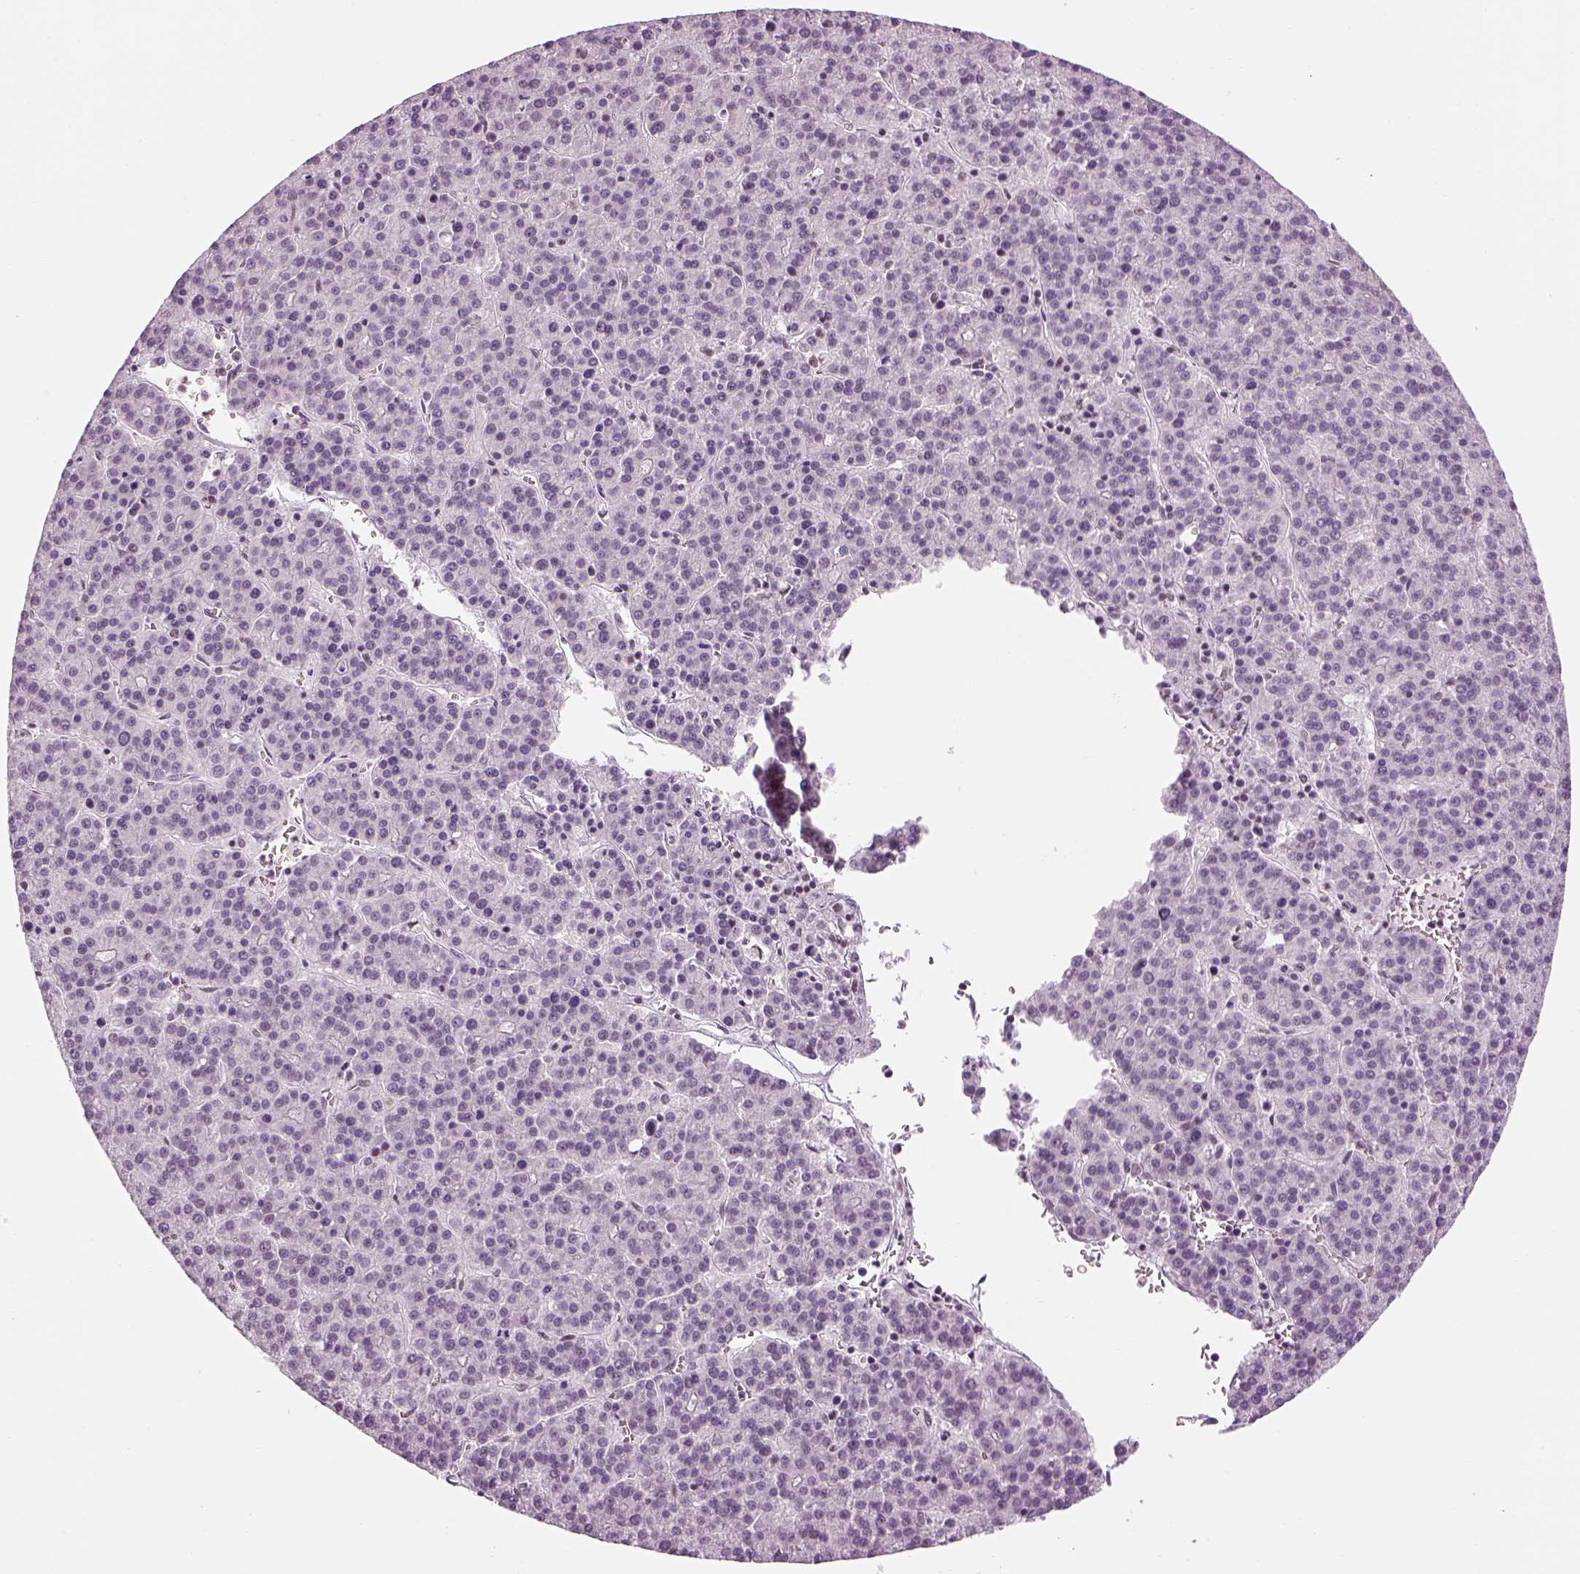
{"staining": {"intensity": "negative", "quantity": "none", "location": "none"}, "tissue": "liver cancer", "cell_type": "Tumor cells", "image_type": "cancer", "snomed": [{"axis": "morphology", "description": "Carcinoma, Hepatocellular, NOS"}, {"axis": "topography", "description": "Liver"}], "caption": "Human hepatocellular carcinoma (liver) stained for a protein using immunohistochemistry demonstrates no expression in tumor cells.", "gene": "KCNG2", "patient": {"sex": "female", "age": 58}}